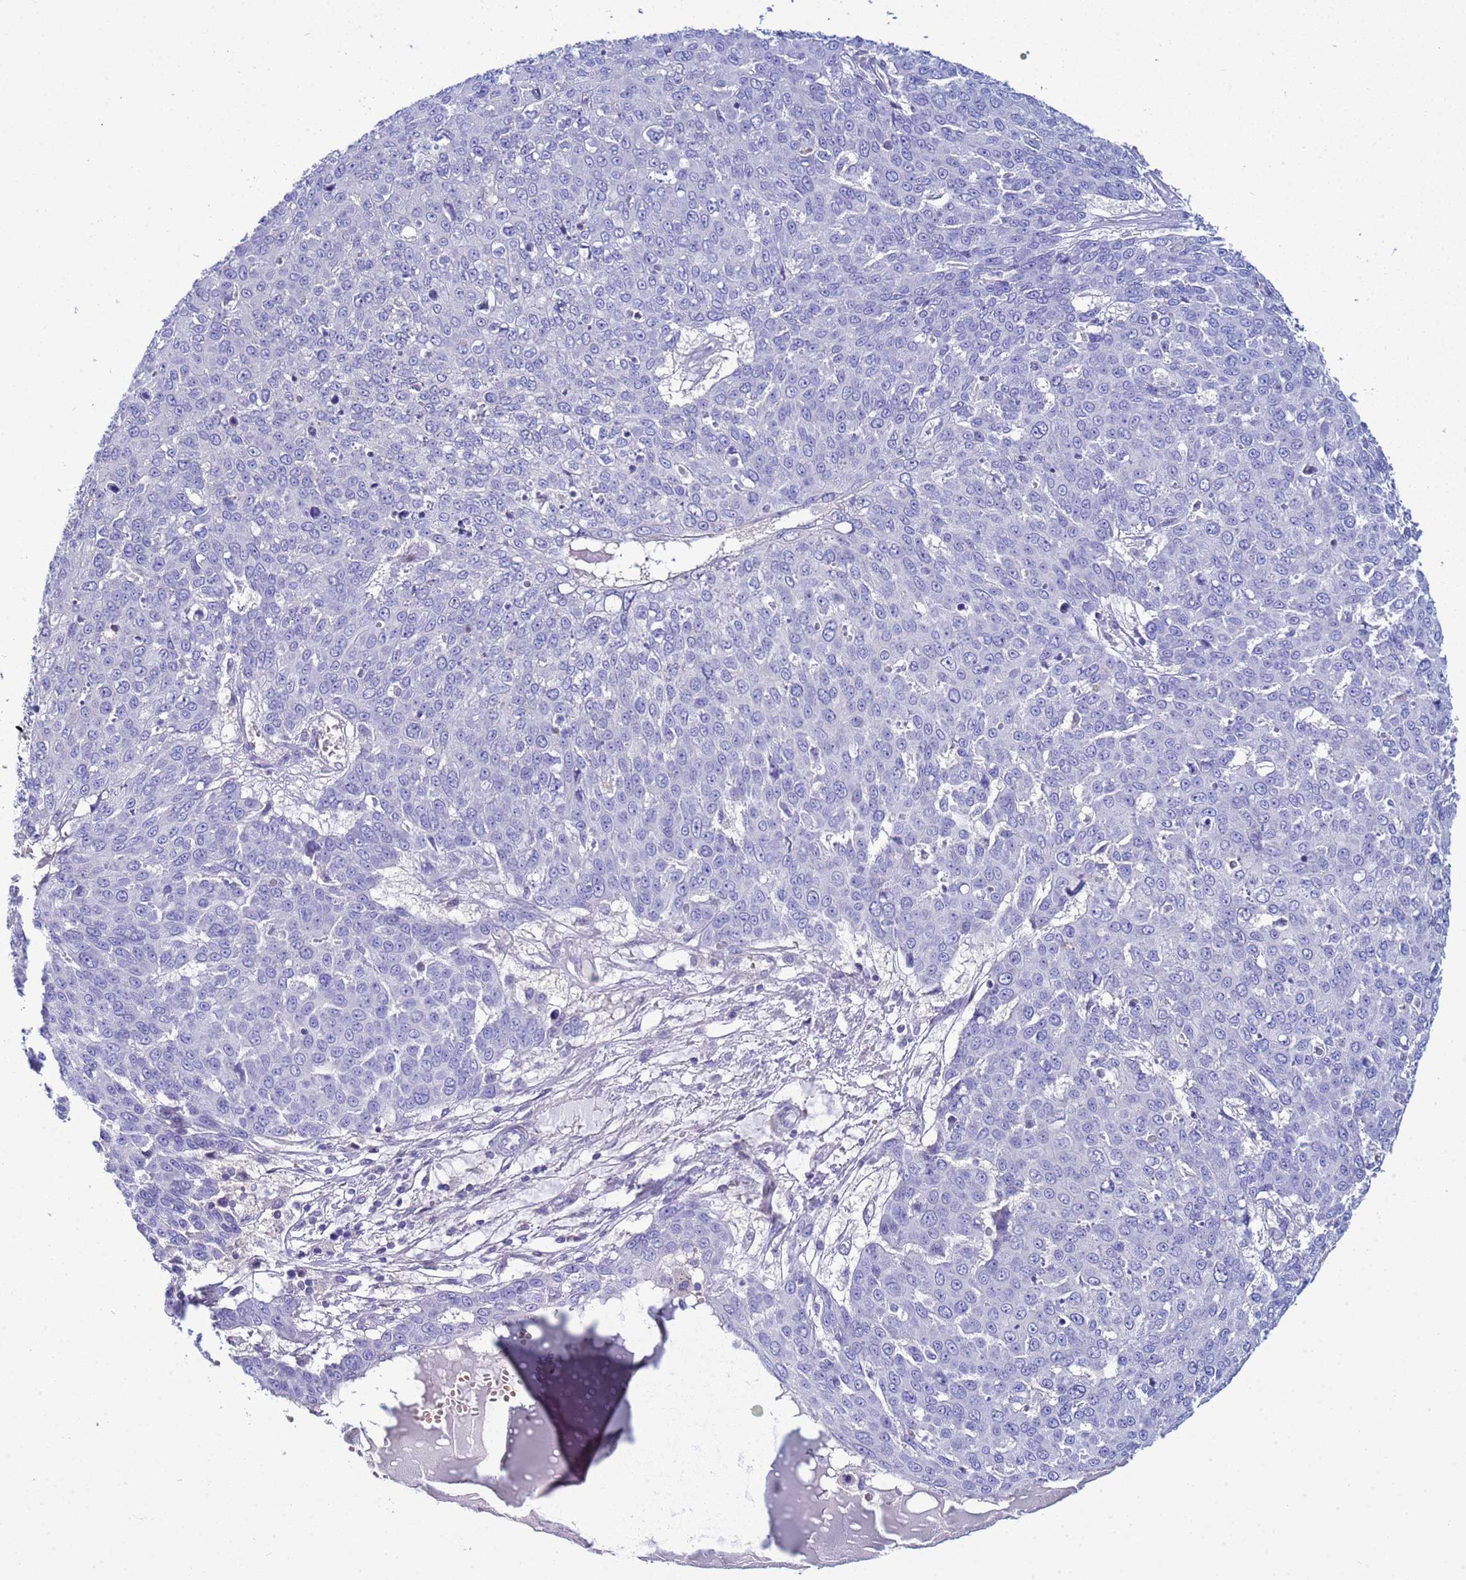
{"staining": {"intensity": "negative", "quantity": "none", "location": "none"}, "tissue": "skin cancer", "cell_type": "Tumor cells", "image_type": "cancer", "snomed": [{"axis": "morphology", "description": "Squamous cell carcinoma, NOS"}, {"axis": "topography", "description": "Skin"}], "caption": "The photomicrograph demonstrates no staining of tumor cells in skin cancer.", "gene": "PPP6R1", "patient": {"sex": "male", "age": 71}}